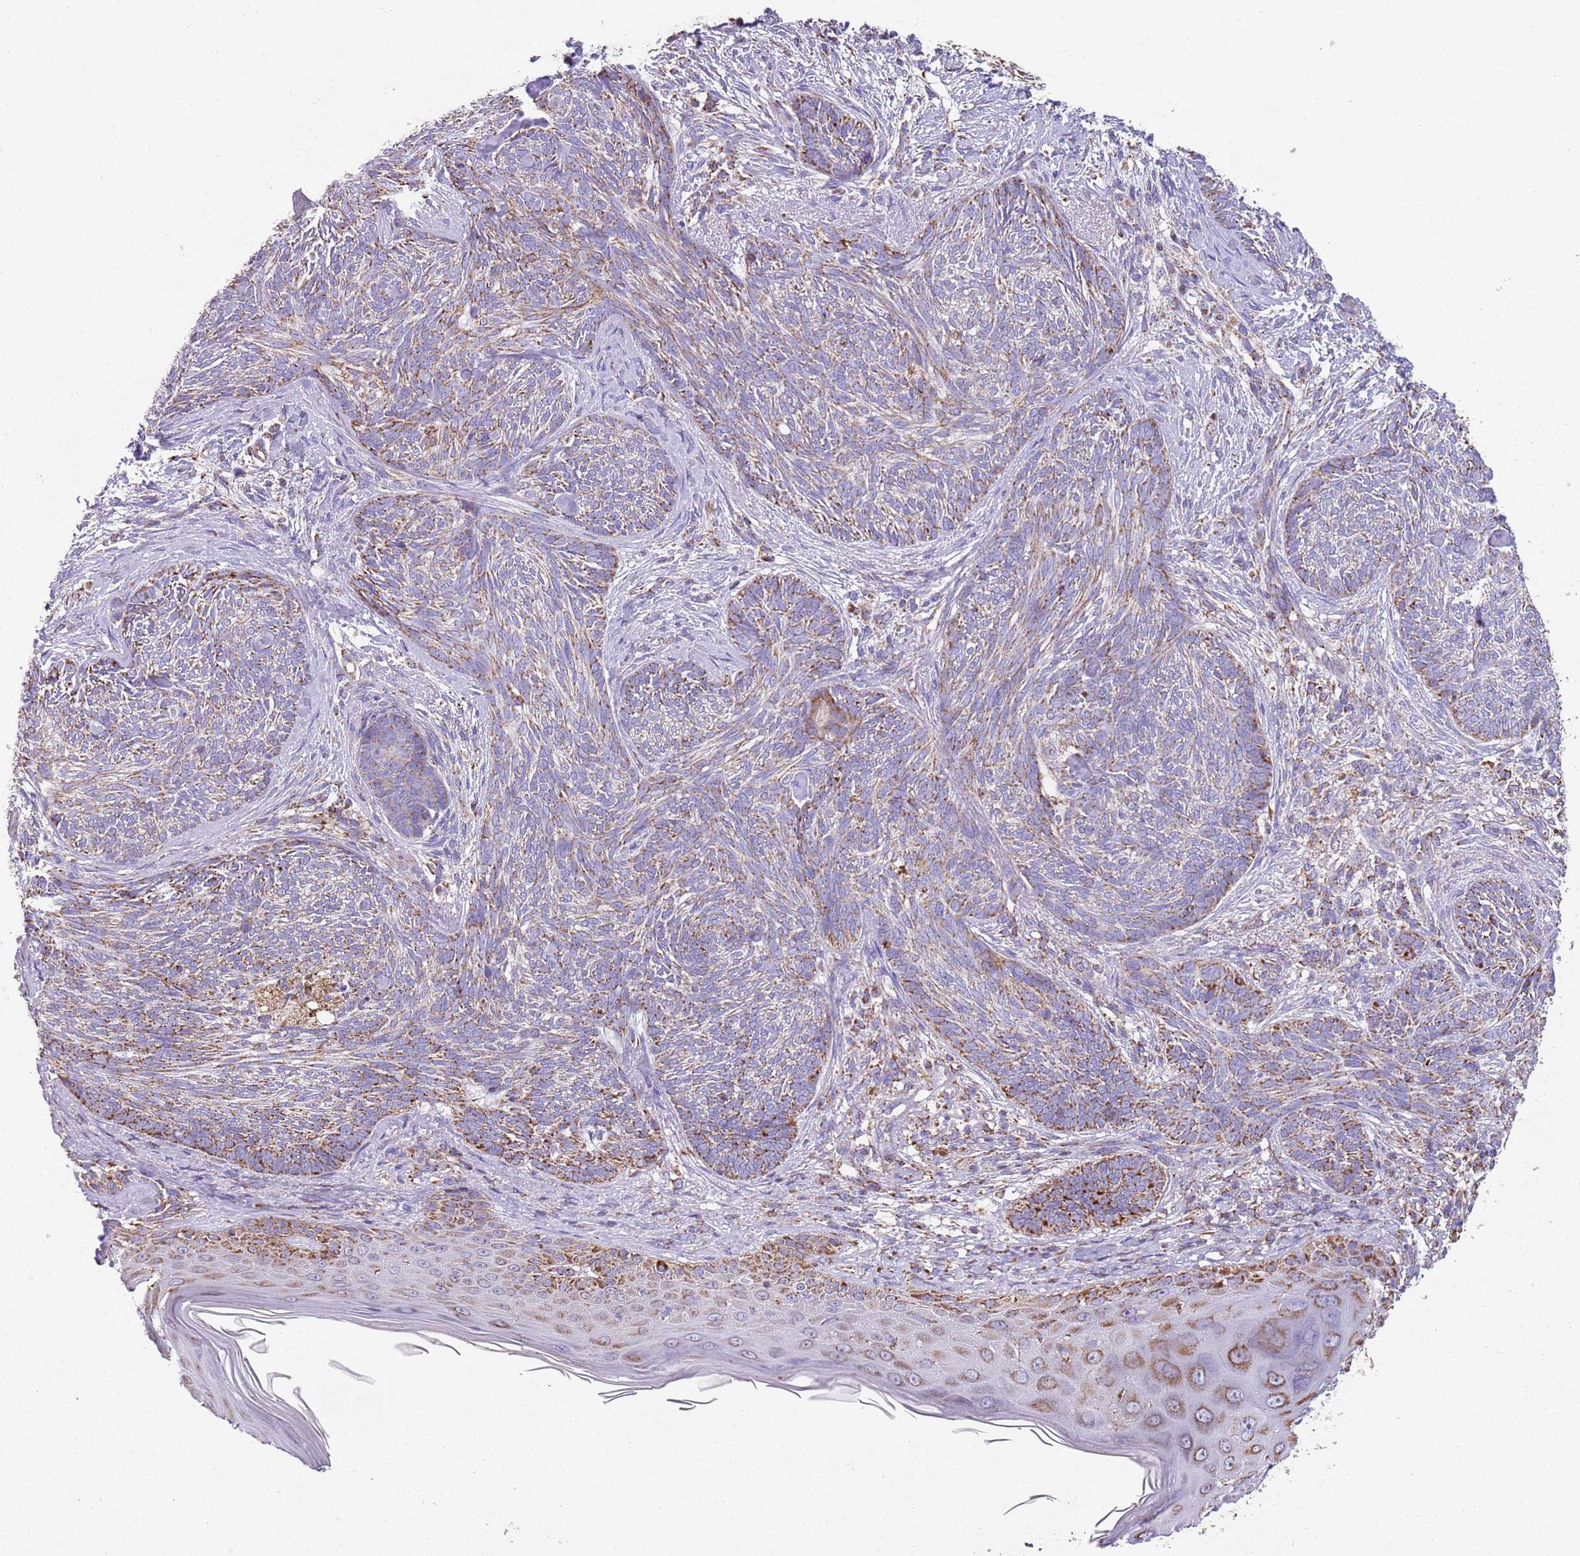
{"staining": {"intensity": "moderate", "quantity": "25%-75%", "location": "cytoplasmic/membranous"}, "tissue": "skin cancer", "cell_type": "Tumor cells", "image_type": "cancer", "snomed": [{"axis": "morphology", "description": "Basal cell carcinoma"}, {"axis": "topography", "description": "Skin"}], "caption": "About 25%-75% of tumor cells in skin basal cell carcinoma exhibit moderate cytoplasmic/membranous protein positivity as visualized by brown immunohistochemical staining.", "gene": "TTLL1", "patient": {"sex": "male", "age": 73}}